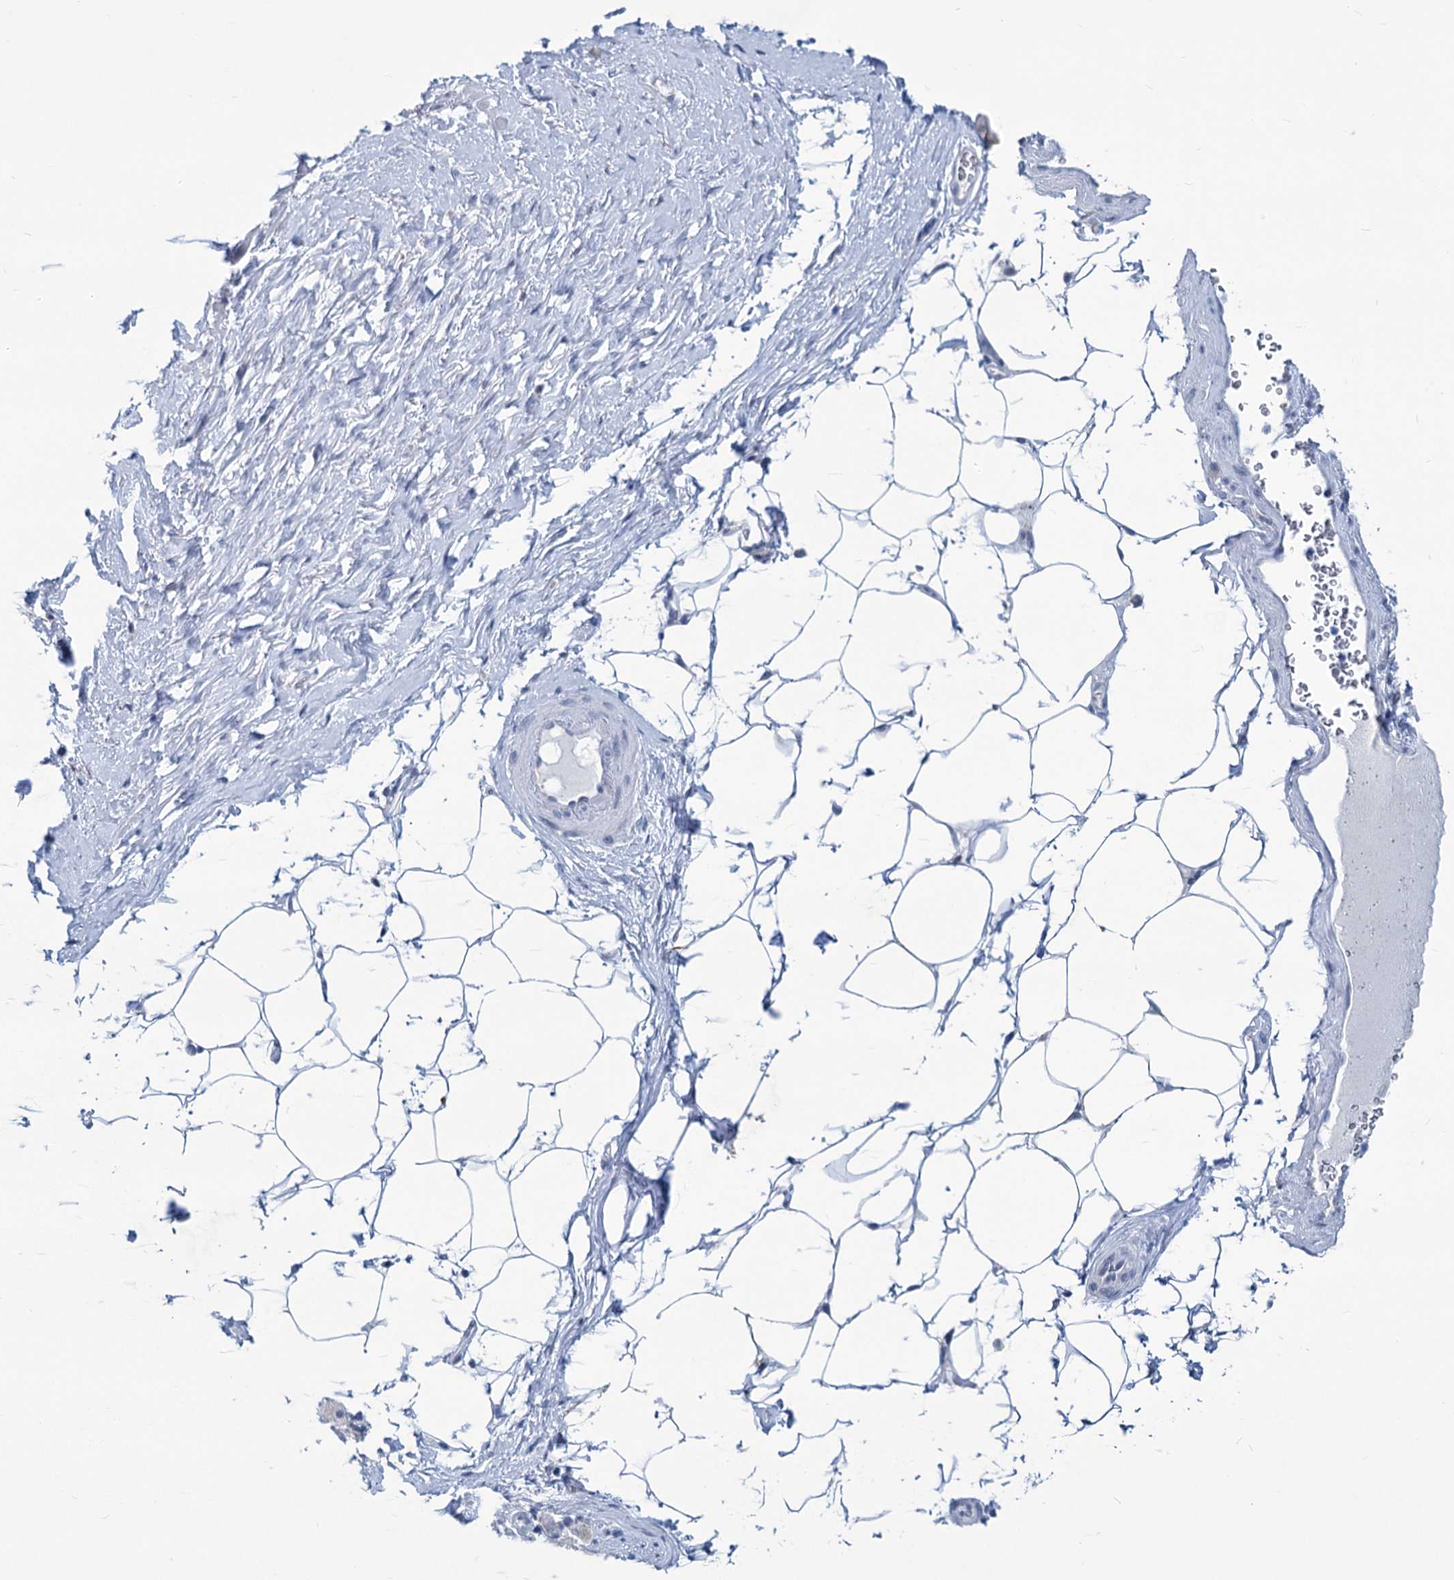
{"staining": {"intensity": "negative", "quantity": "none", "location": "none"}, "tissue": "adipose tissue", "cell_type": "Adipocytes", "image_type": "normal", "snomed": [{"axis": "morphology", "description": "Normal tissue, NOS"}, {"axis": "morphology", "description": "Adenocarcinoma, Low grade"}, {"axis": "topography", "description": "Prostate"}, {"axis": "topography", "description": "Peripheral nerve tissue"}], "caption": "Immunohistochemical staining of unremarkable human adipose tissue shows no significant positivity in adipocytes. (DAB (3,3'-diaminobenzidine) immunohistochemistry, high magnification).", "gene": "NEU3", "patient": {"sex": "male", "age": 63}}